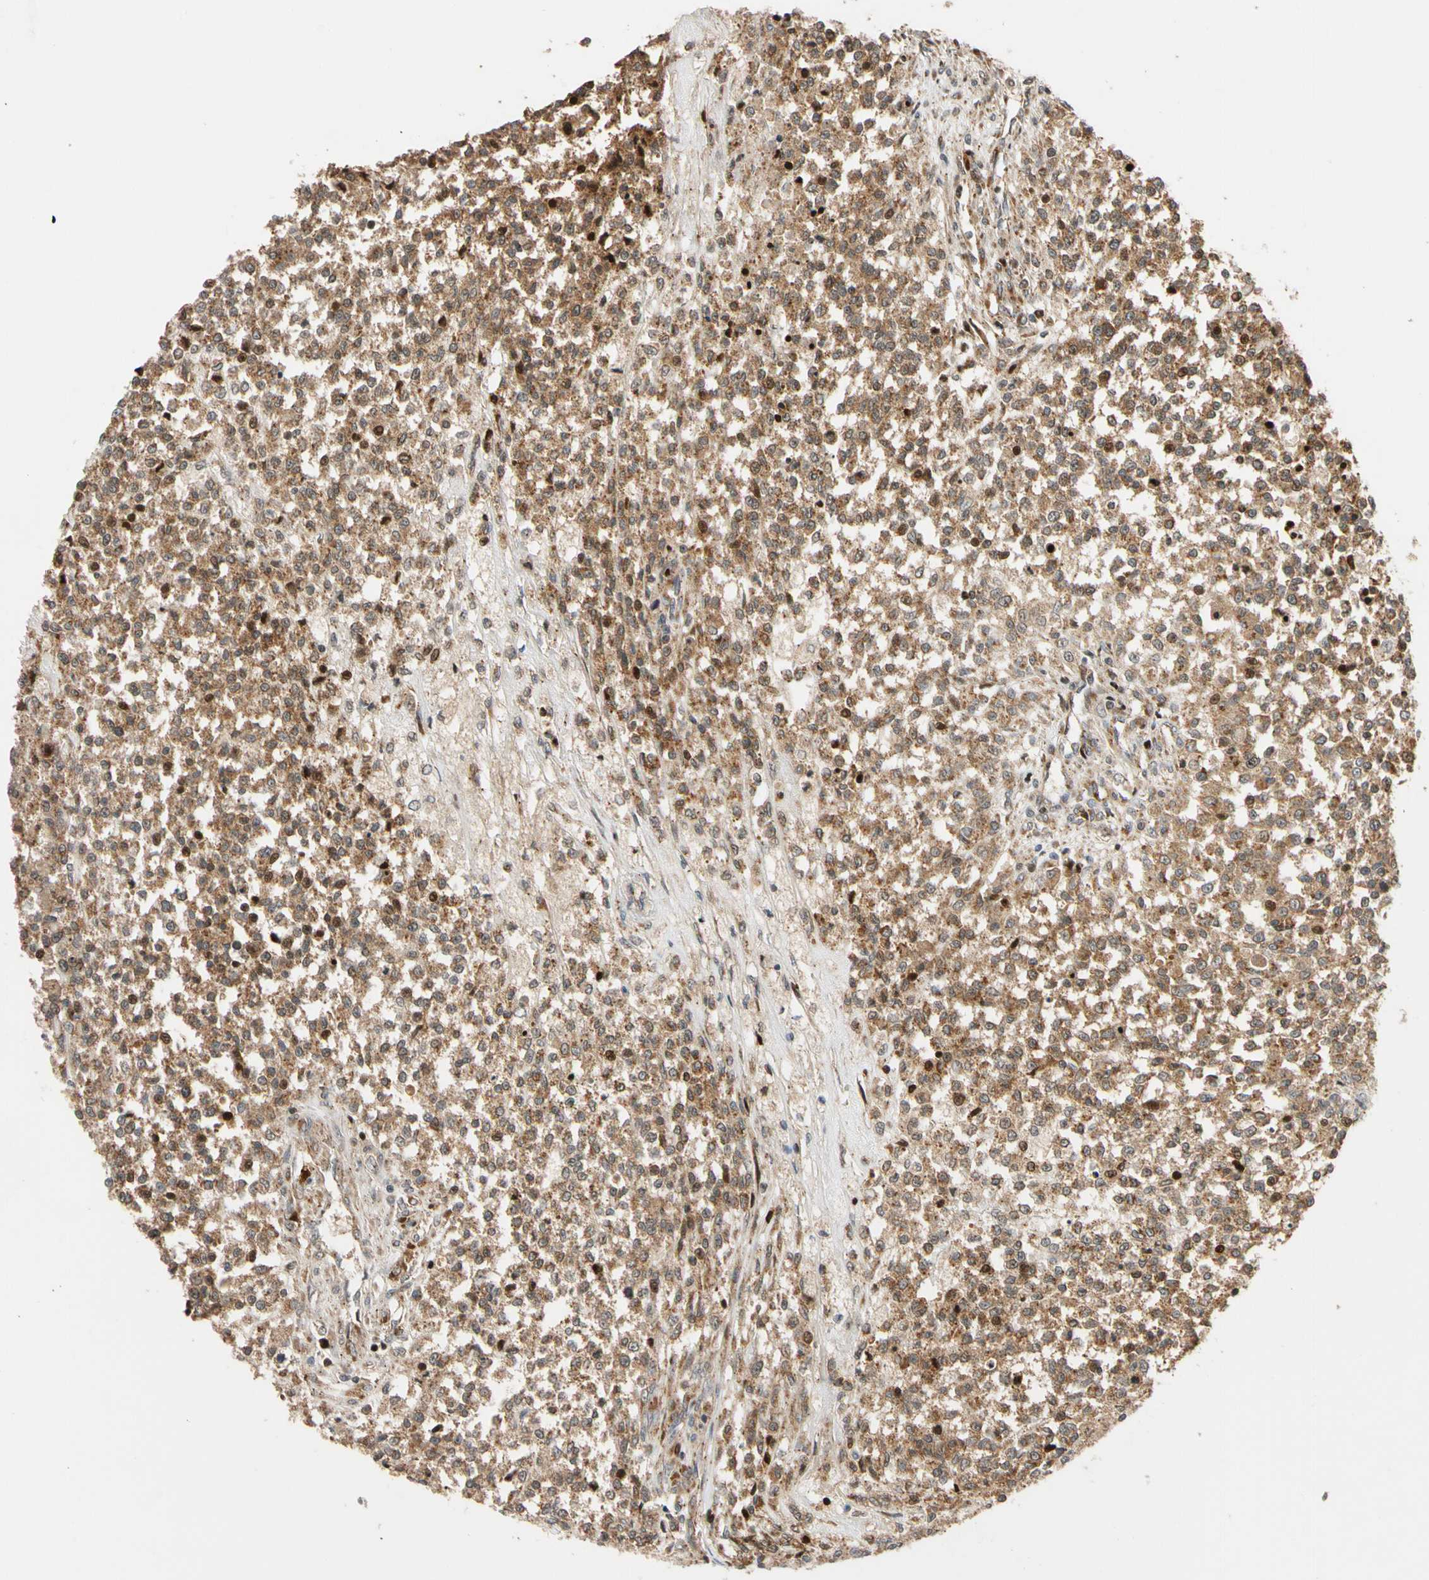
{"staining": {"intensity": "moderate", "quantity": ">75%", "location": "cytoplasmic/membranous"}, "tissue": "testis cancer", "cell_type": "Tumor cells", "image_type": "cancer", "snomed": [{"axis": "morphology", "description": "Seminoma, NOS"}, {"axis": "topography", "description": "Testis"}], "caption": "Immunohistochemical staining of testis cancer shows moderate cytoplasmic/membranous protein expression in about >75% of tumor cells. (DAB (3,3'-diaminobenzidine) IHC, brown staining for protein, blue staining for nuclei).", "gene": "IP6K2", "patient": {"sex": "male", "age": 59}}